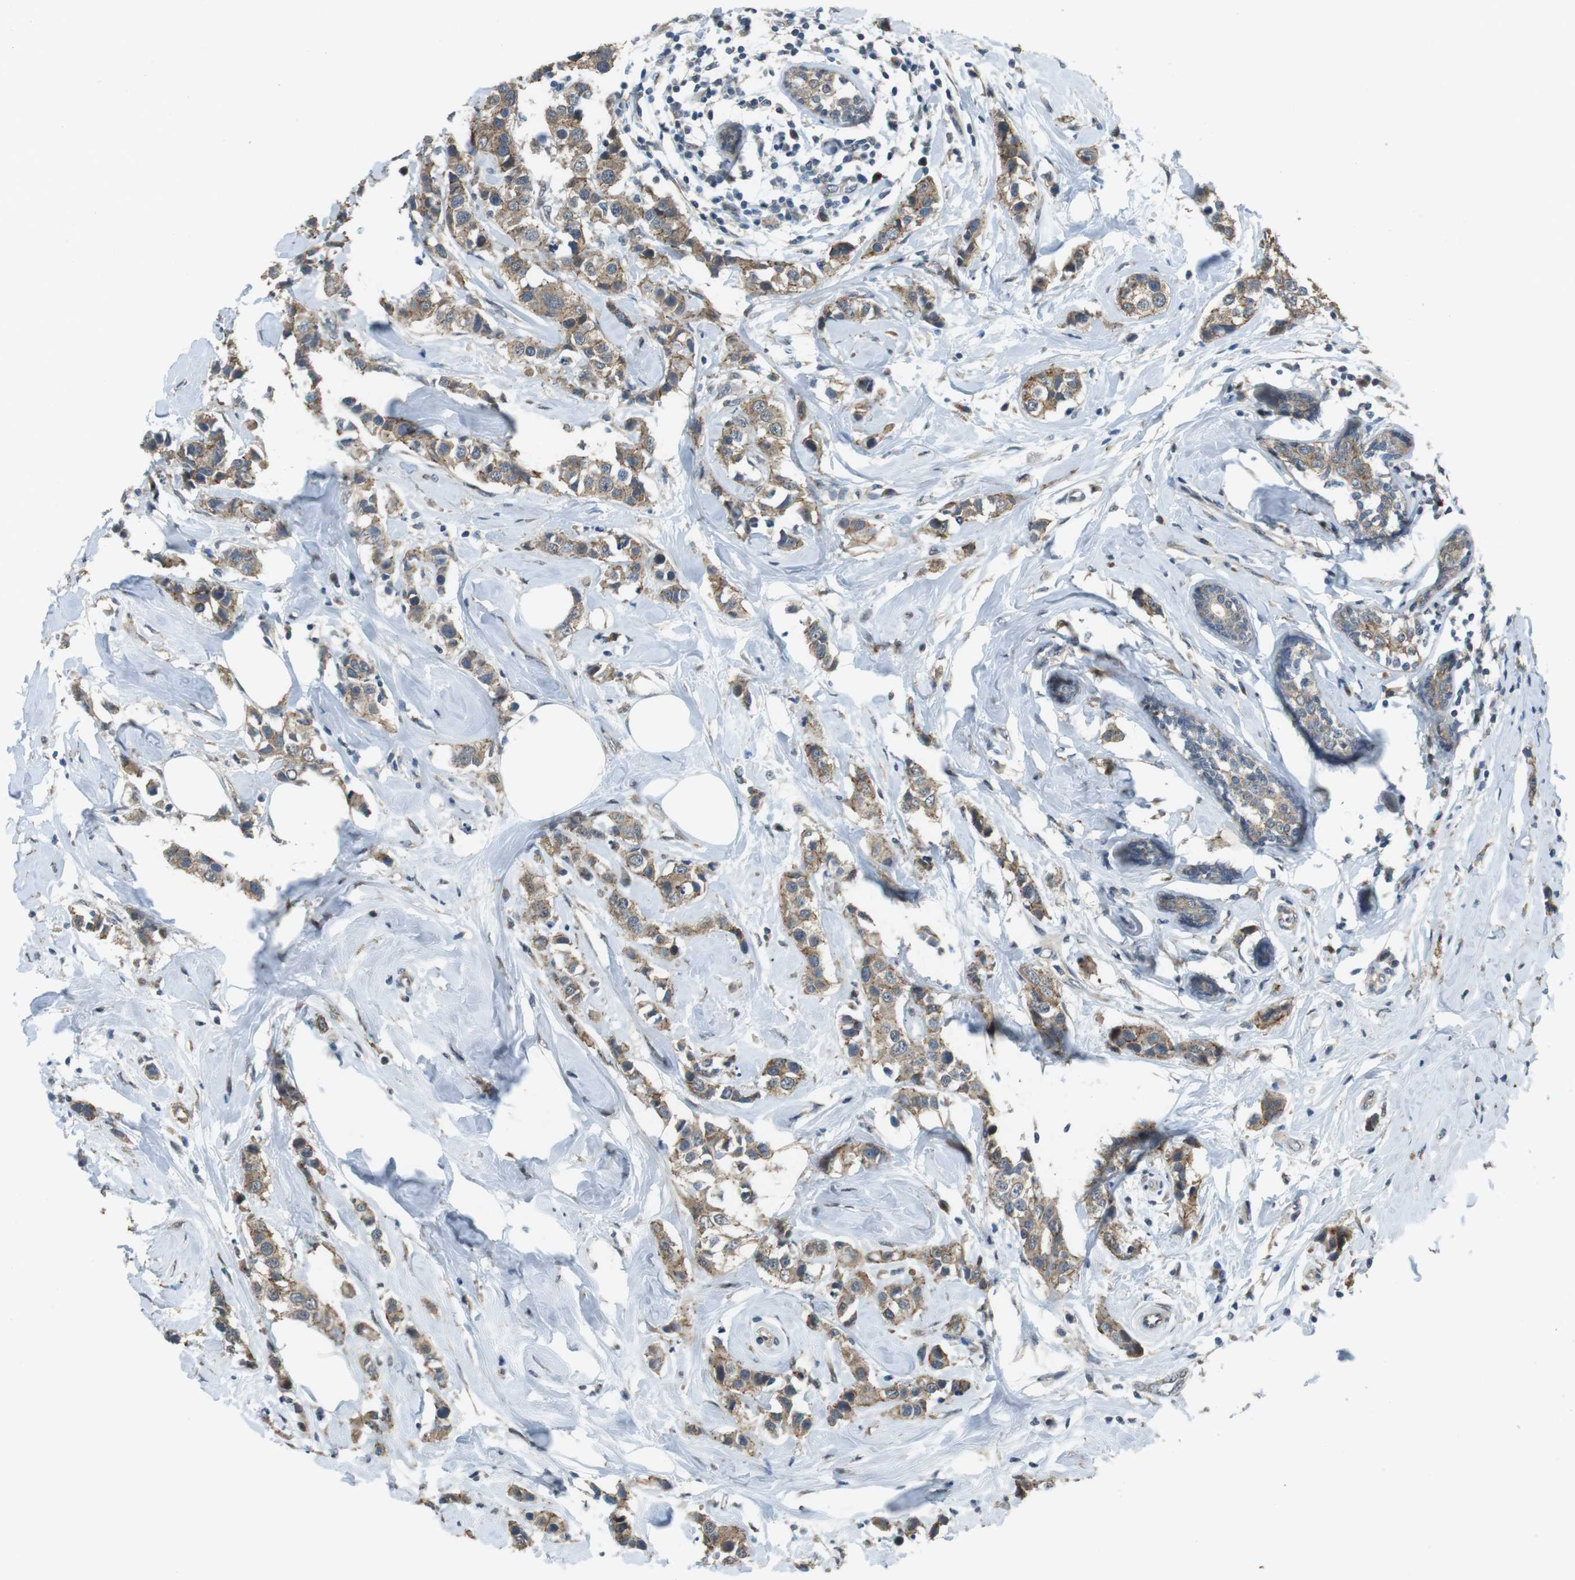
{"staining": {"intensity": "moderate", "quantity": ">75%", "location": "cytoplasmic/membranous"}, "tissue": "breast cancer", "cell_type": "Tumor cells", "image_type": "cancer", "snomed": [{"axis": "morphology", "description": "Normal tissue, NOS"}, {"axis": "morphology", "description": "Duct carcinoma"}, {"axis": "topography", "description": "Breast"}], "caption": "Breast cancer (infiltrating ductal carcinoma) was stained to show a protein in brown. There is medium levels of moderate cytoplasmic/membranous expression in approximately >75% of tumor cells.", "gene": "CLDN7", "patient": {"sex": "female", "age": 50}}